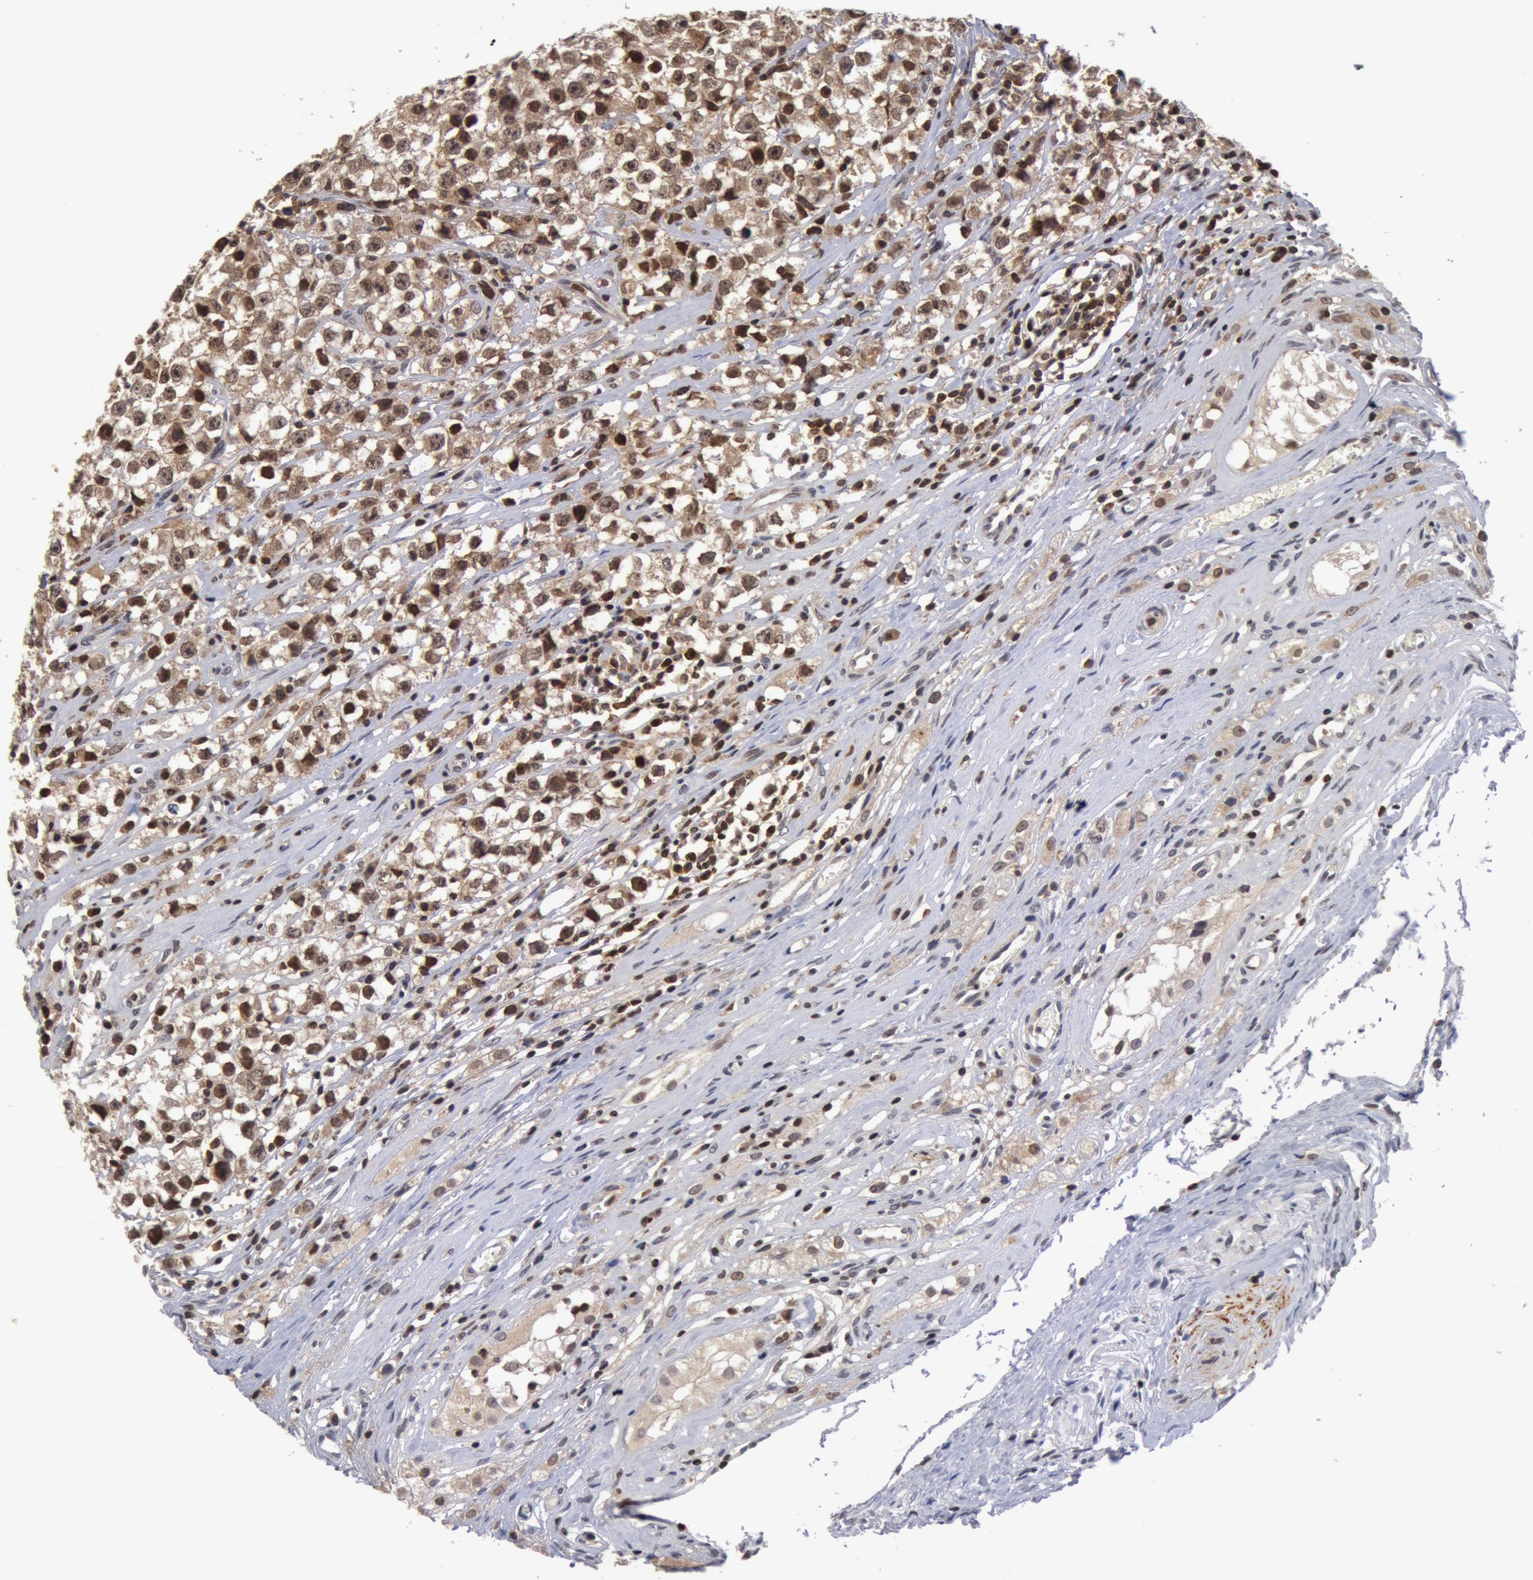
{"staining": {"intensity": "weak", "quantity": "25%-75%", "location": "nuclear"}, "tissue": "testis cancer", "cell_type": "Tumor cells", "image_type": "cancer", "snomed": [{"axis": "morphology", "description": "Seminoma, NOS"}, {"axis": "topography", "description": "Testis"}], "caption": "Immunohistochemistry histopathology image of testis cancer (seminoma) stained for a protein (brown), which exhibits low levels of weak nuclear staining in approximately 25%-75% of tumor cells.", "gene": "ZNF350", "patient": {"sex": "male", "age": 35}}